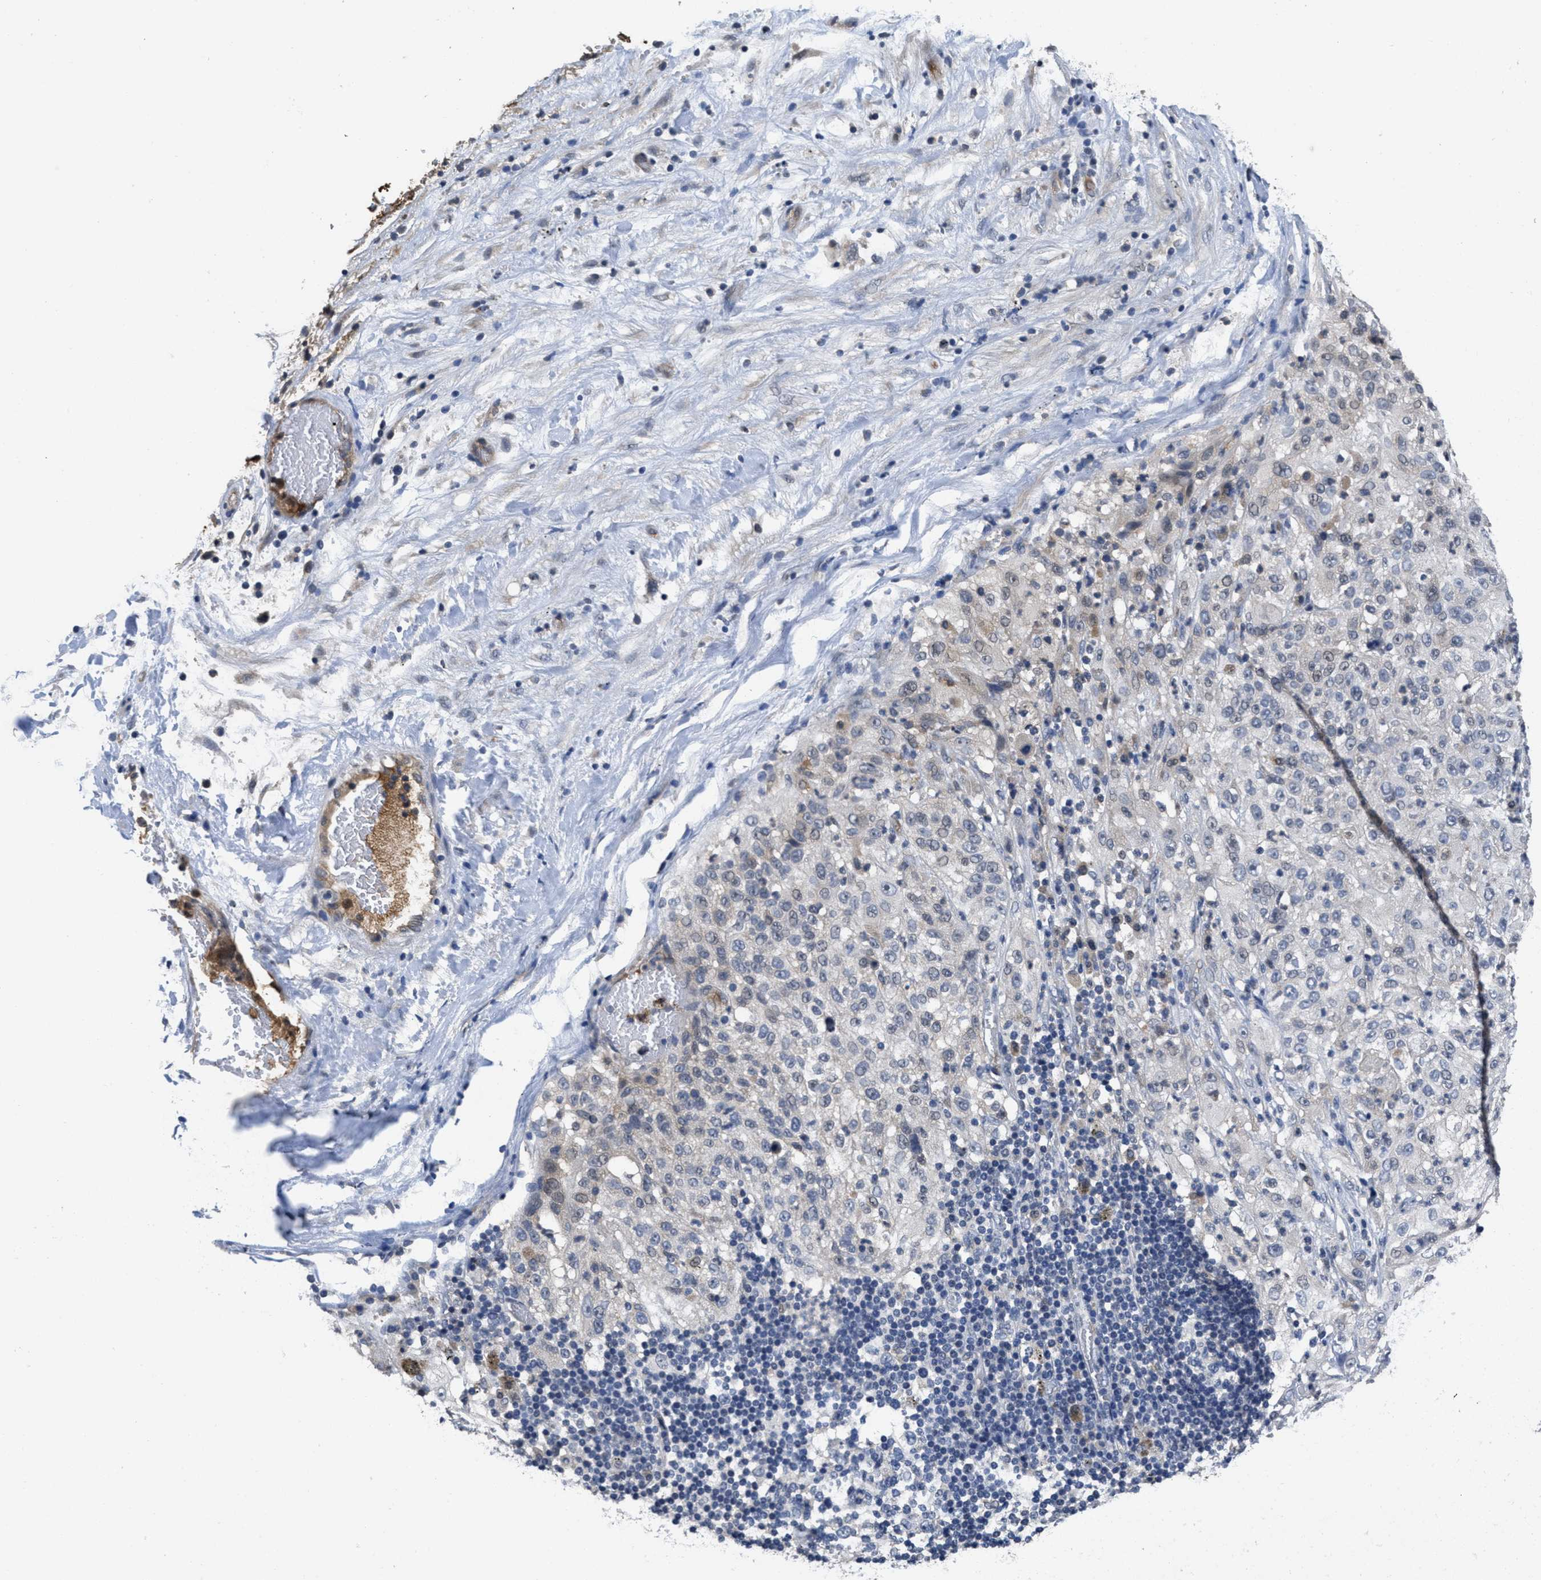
{"staining": {"intensity": "negative", "quantity": "none", "location": "none"}, "tissue": "lung cancer", "cell_type": "Tumor cells", "image_type": "cancer", "snomed": [{"axis": "morphology", "description": "Inflammation, NOS"}, {"axis": "morphology", "description": "Squamous cell carcinoma, NOS"}, {"axis": "topography", "description": "Lymph node"}, {"axis": "topography", "description": "Soft tissue"}, {"axis": "topography", "description": "Lung"}], "caption": "An image of human lung squamous cell carcinoma is negative for staining in tumor cells.", "gene": "ANGPT1", "patient": {"sex": "male", "age": 66}}